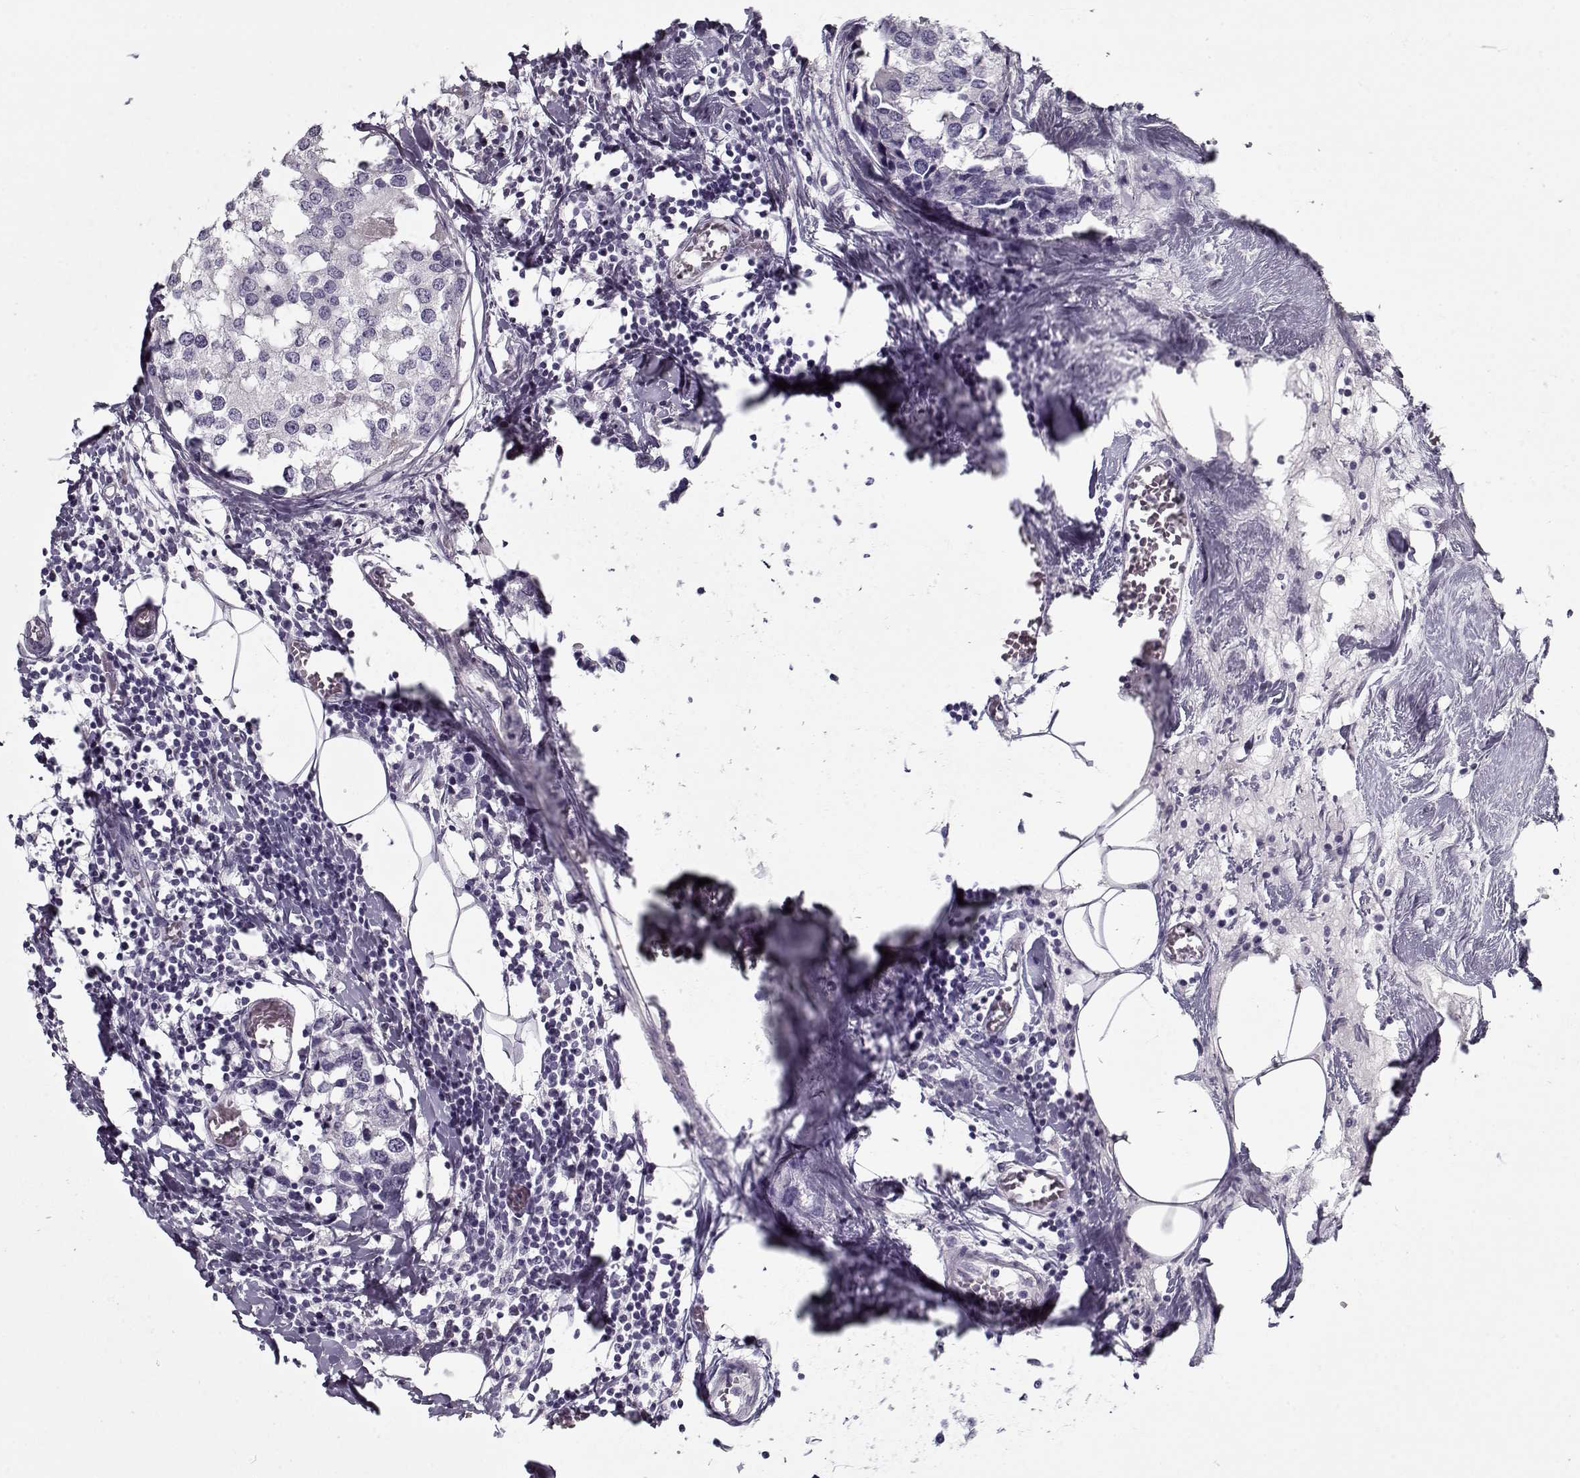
{"staining": {"intensity": "negative", "quantity": "none", "location": "none"}, "tissue": "breast cancer", "cell_type": "Tumor cells", "image_type": "cancer", "snomed": [{"axis": "morphology", "description": "Lobular carcinoma"}, {"axis": "topography", "description": "Breast"}], "caption": "Immunohistochemical staining of lobular carcinoma (breast) shows no significant positivity in tumor cells.", "gene": "CCDC136", "patient": {"sex": "female", "age": 59}}